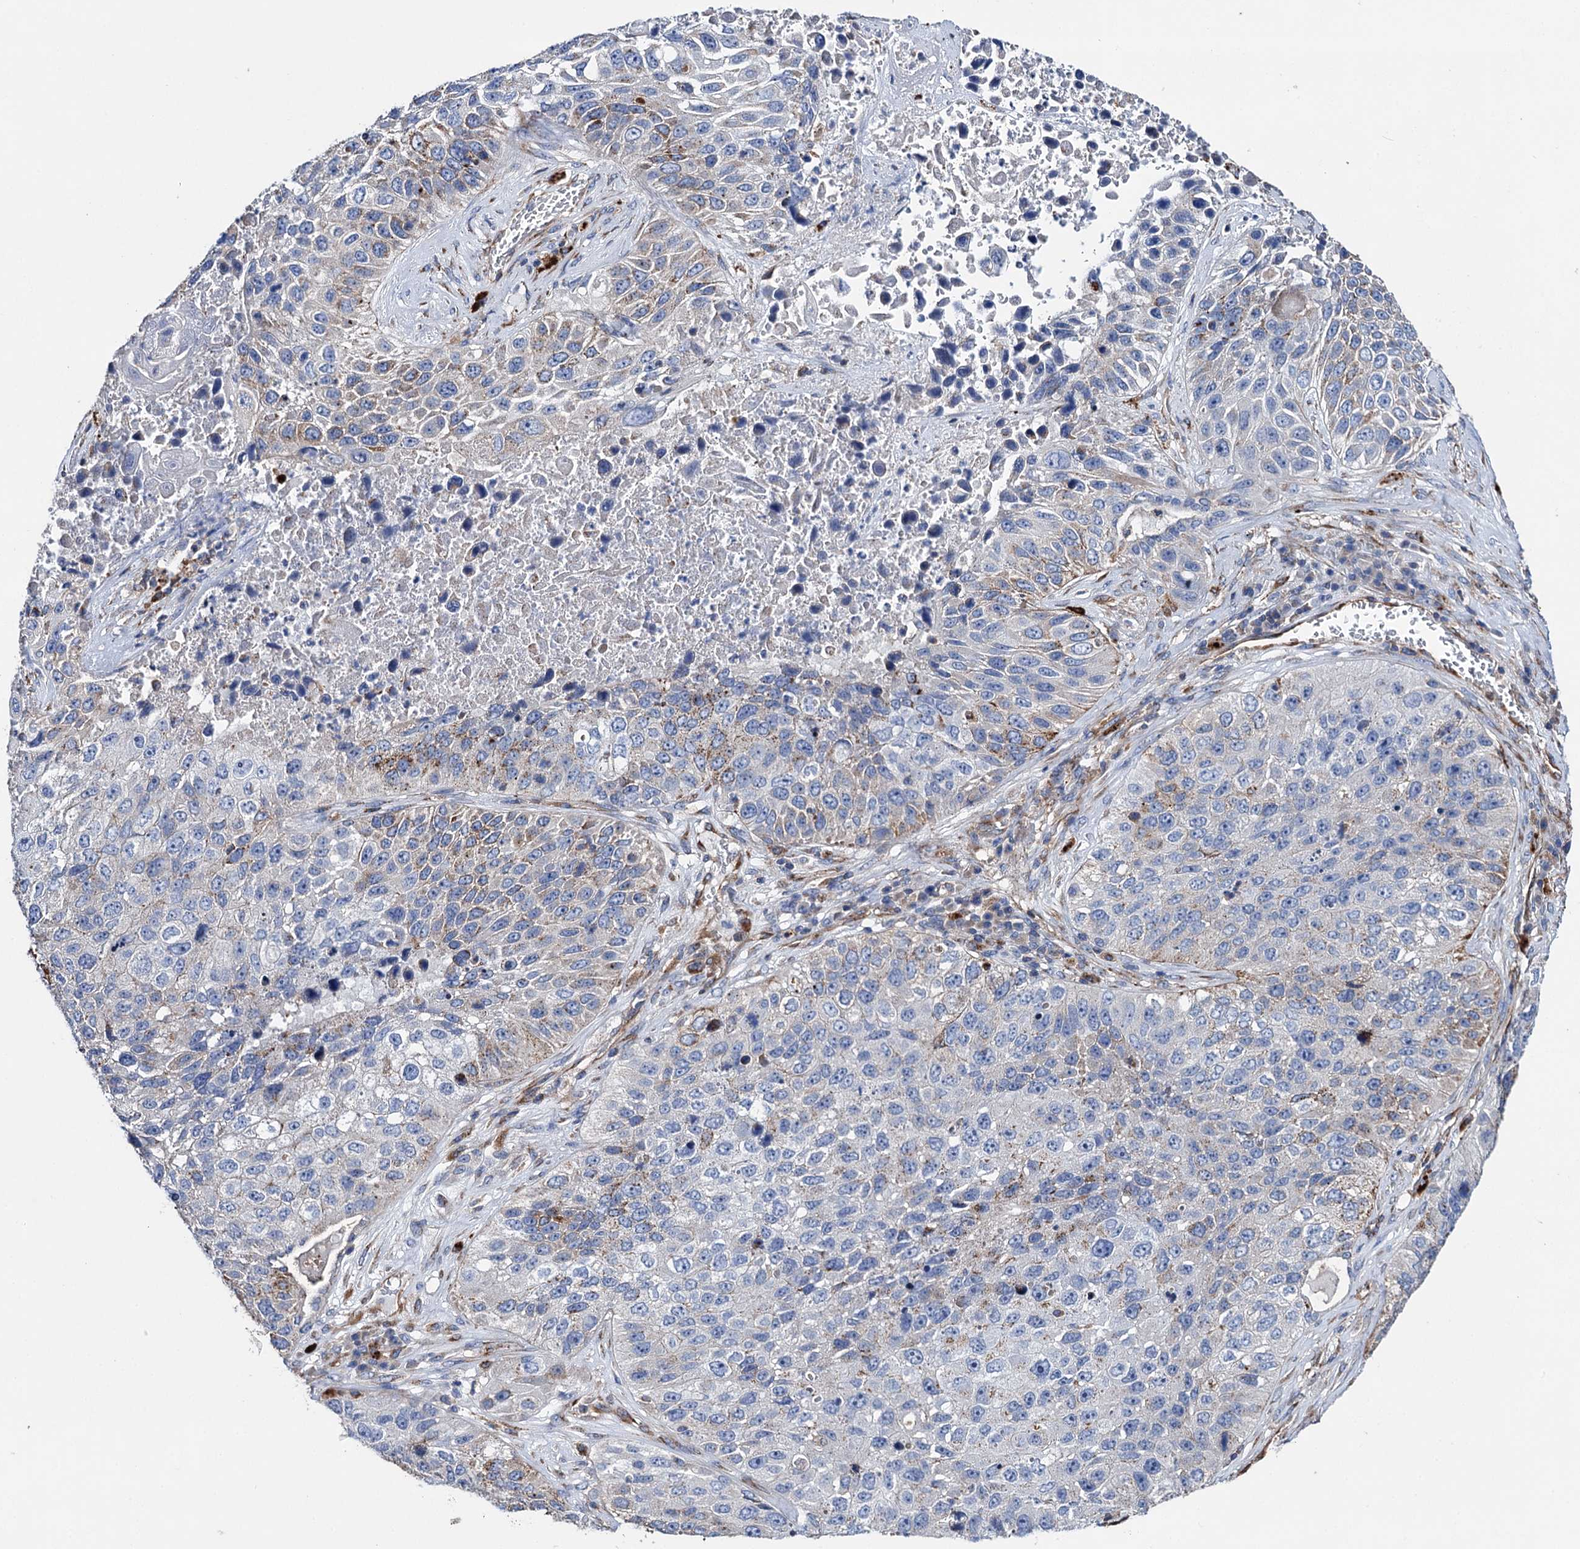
{"staining": {"intensity": "weak", "quantity": "25%-75%", "location": "cytoplasmic/membranous"}, "tissue": "lung cancer", "cell_type": "Tumor cells", "image_type": "cancer", "snomed": [{"axis": "morphology", "description": "Squamous cell carcinoma, NOS"}, {"axis": "topography", "description": "Lung"}], "caption": "An image of human lung cancer (squamous cell carcinoma) stained for a protein displays weak cytoplasmic/membranous brown staining in tumor cells.", "gene": "SCPEP1", "patient": {"sex": "male", "age": 61}}